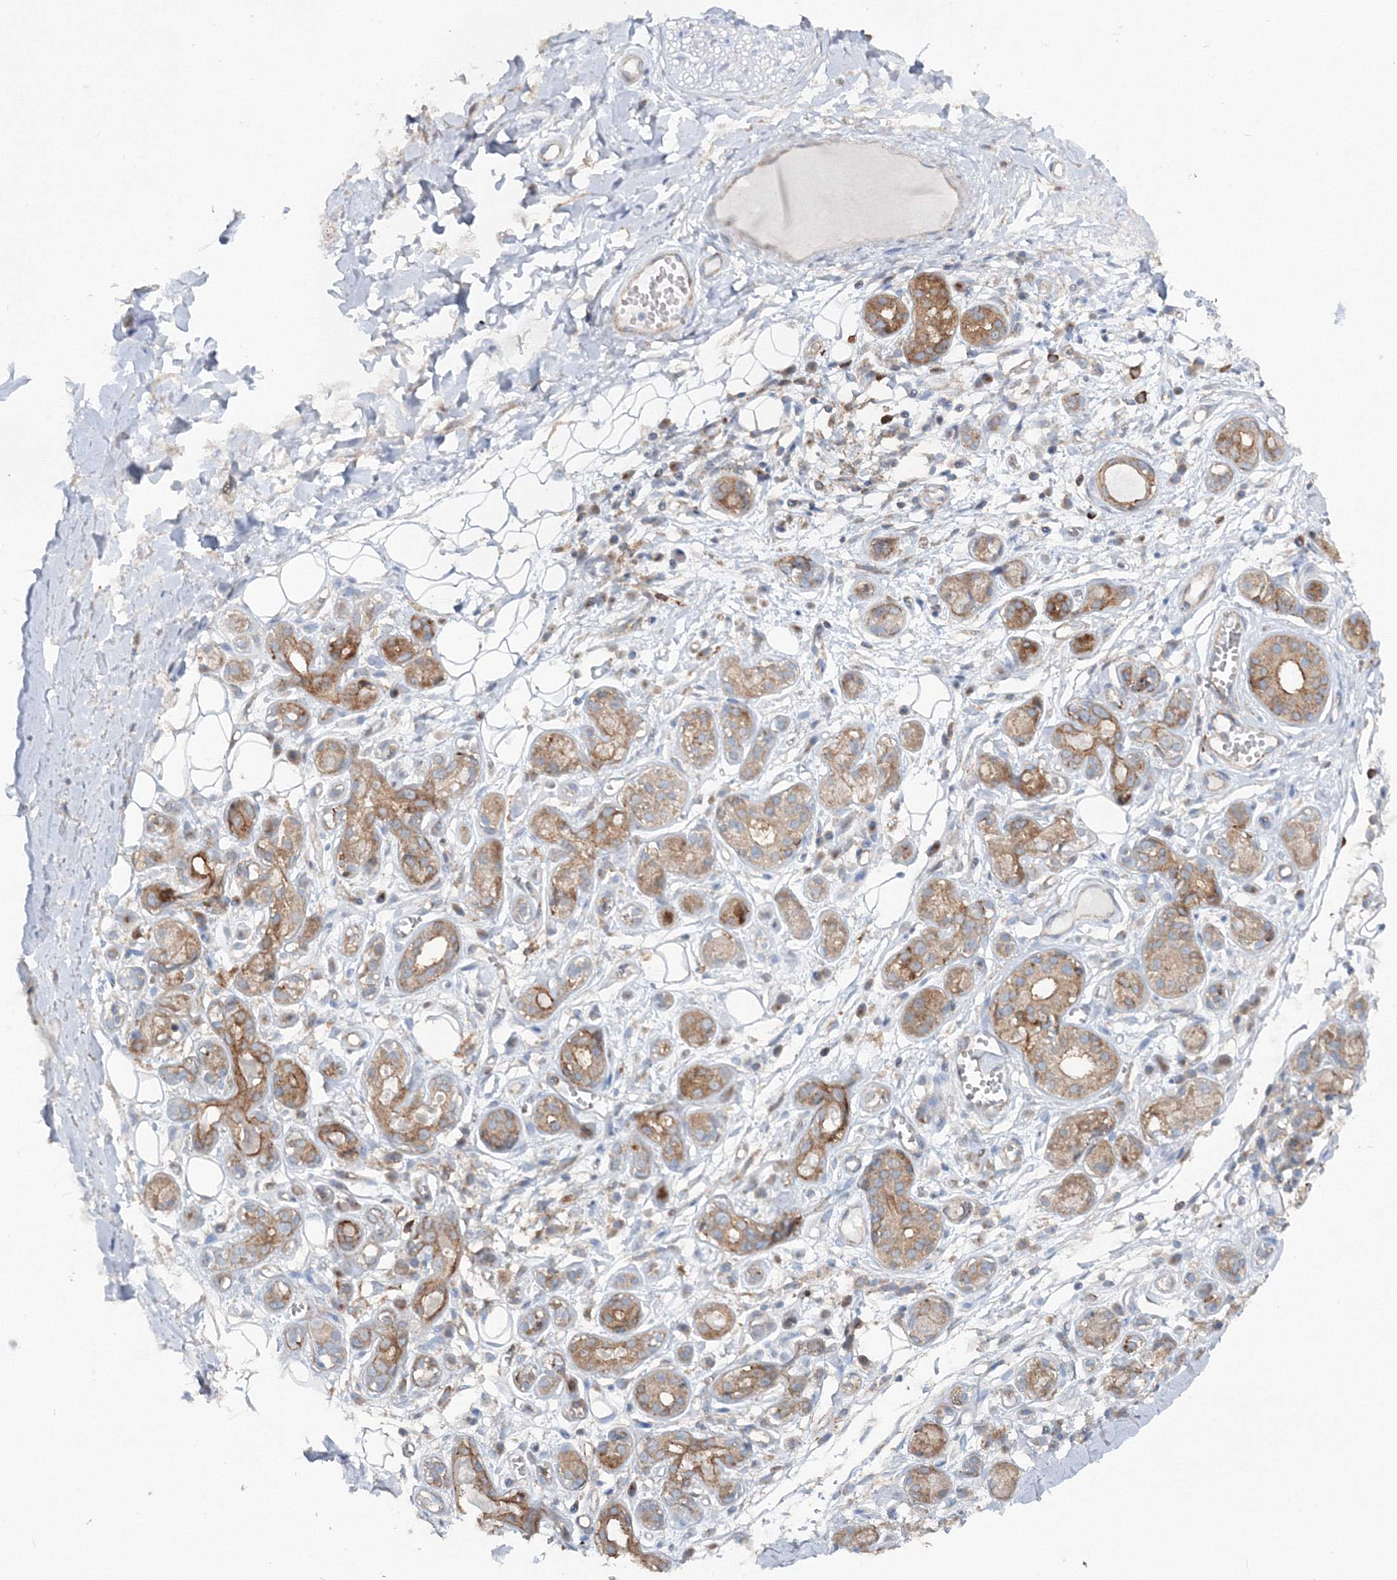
{"staining": {"intensity": "negative", "quantity": "none", "location": "none"}, "tissue": "adipose tissue", "cell_type": "Adipocytes", "image_type": "normal", "snomed": [{"axis": "morphology", "description": "Normal tissue, NOS"}, {"axis": "morphology", "description": "Inflammation, NOS"}, {"axis": "topography", "description": "Salivary gland"}, {"axis": "topography", "description": "Peripheral nerve tissue"}], "caption": "Image shows no significant protein expression in adipocytes of unremarkable adipose tissue. Brightfield microscopy of IHC stained with DAB (3,3'-diaminobenzidine) (brown) and hematoxylin (blue), captured at high magnification.", "gene": "GGA2", "patient": {"sex": "female", "age": 75}}